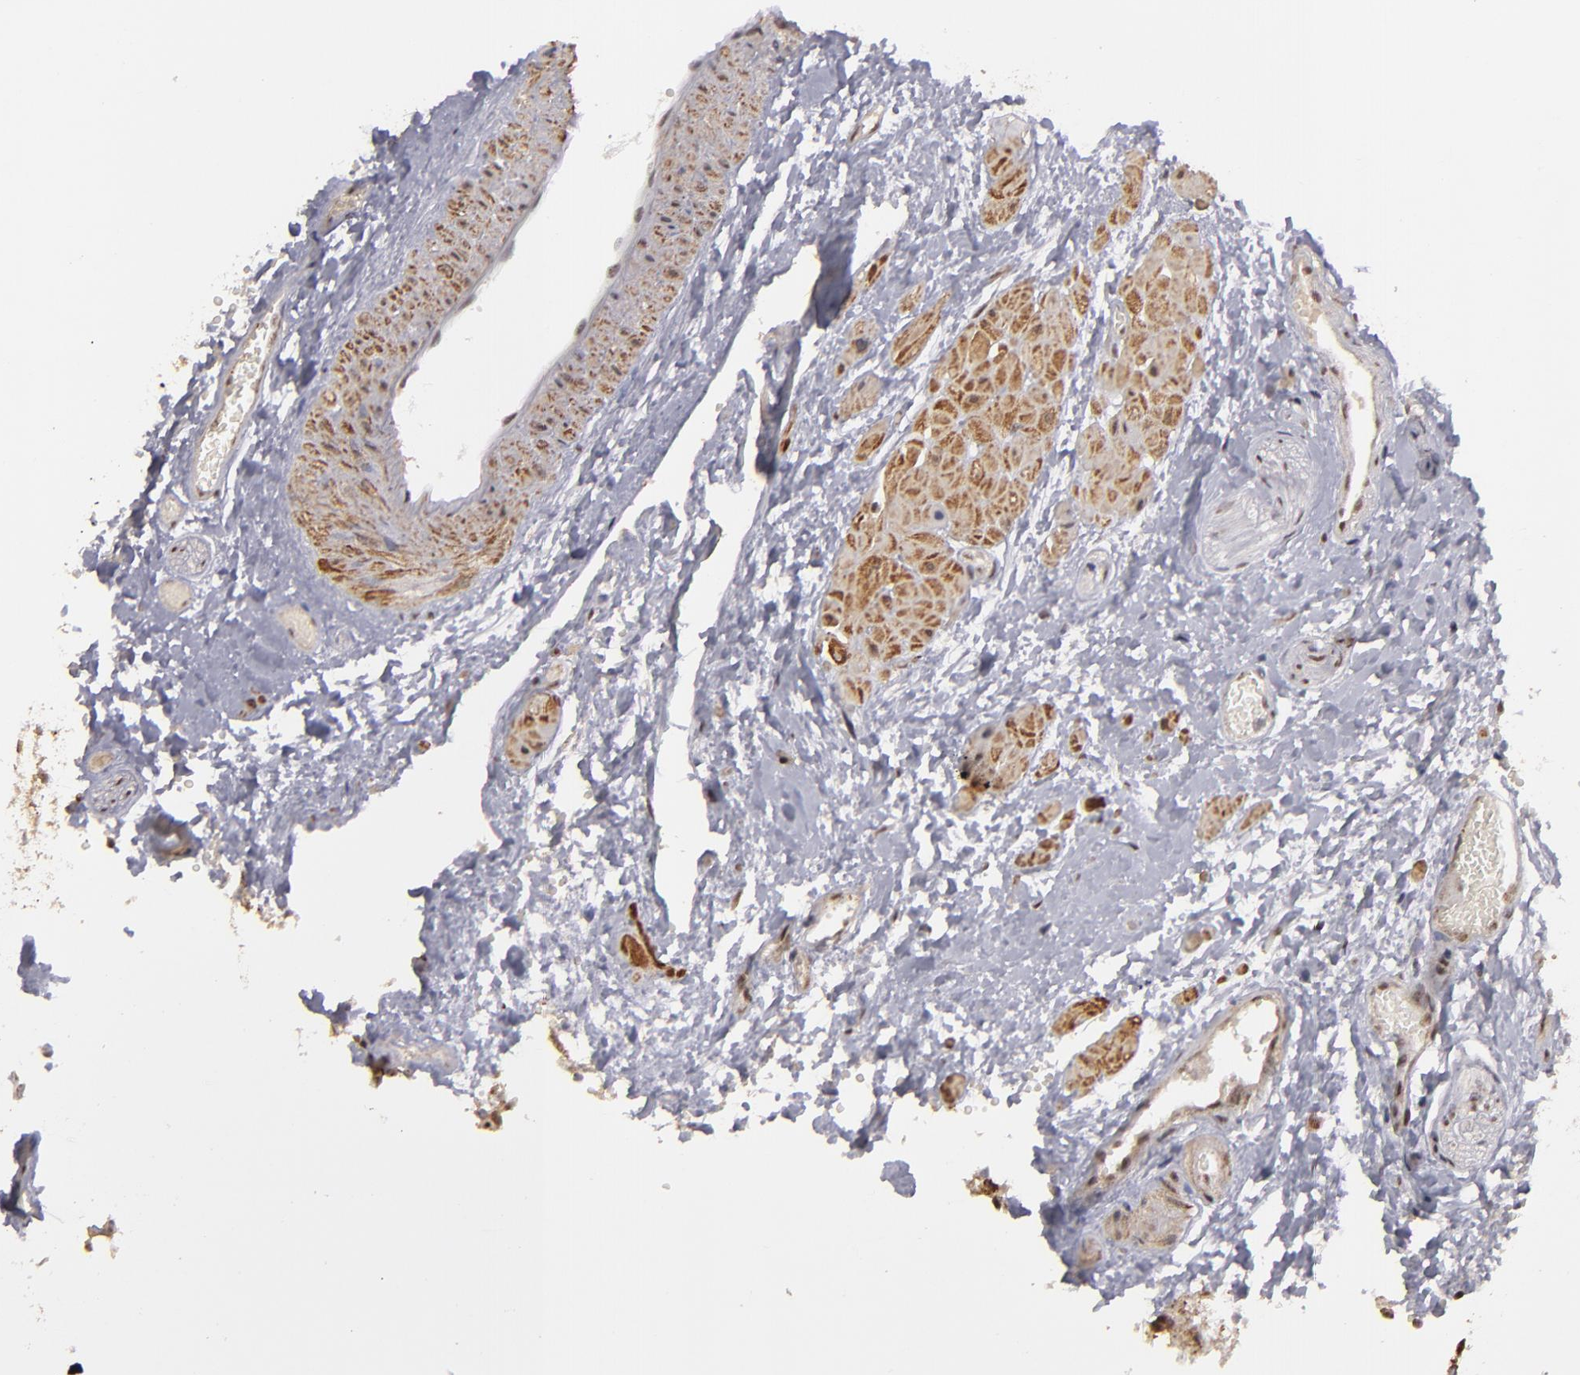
{"staining": {"intensity": "moderate", "quantity": ">75%", "location": "nuclear"}, "tissue": "seminal vesicle", "cell_type": "Glandular cells", "image_type": "normal", "snomed": [{"axis": "morphology", "description": "Normal tissue, NOS"}, {"axis": "topography", "description": "Seminal veicle"}], "caption": "Immunohistochemical staining of unremarkable human seminal vesicle reveals moderate nuclear protein staining in approximately >75% of glandular cells.", "gene": "ZNF234", "patient": {"sex": "male", "age": 26}}